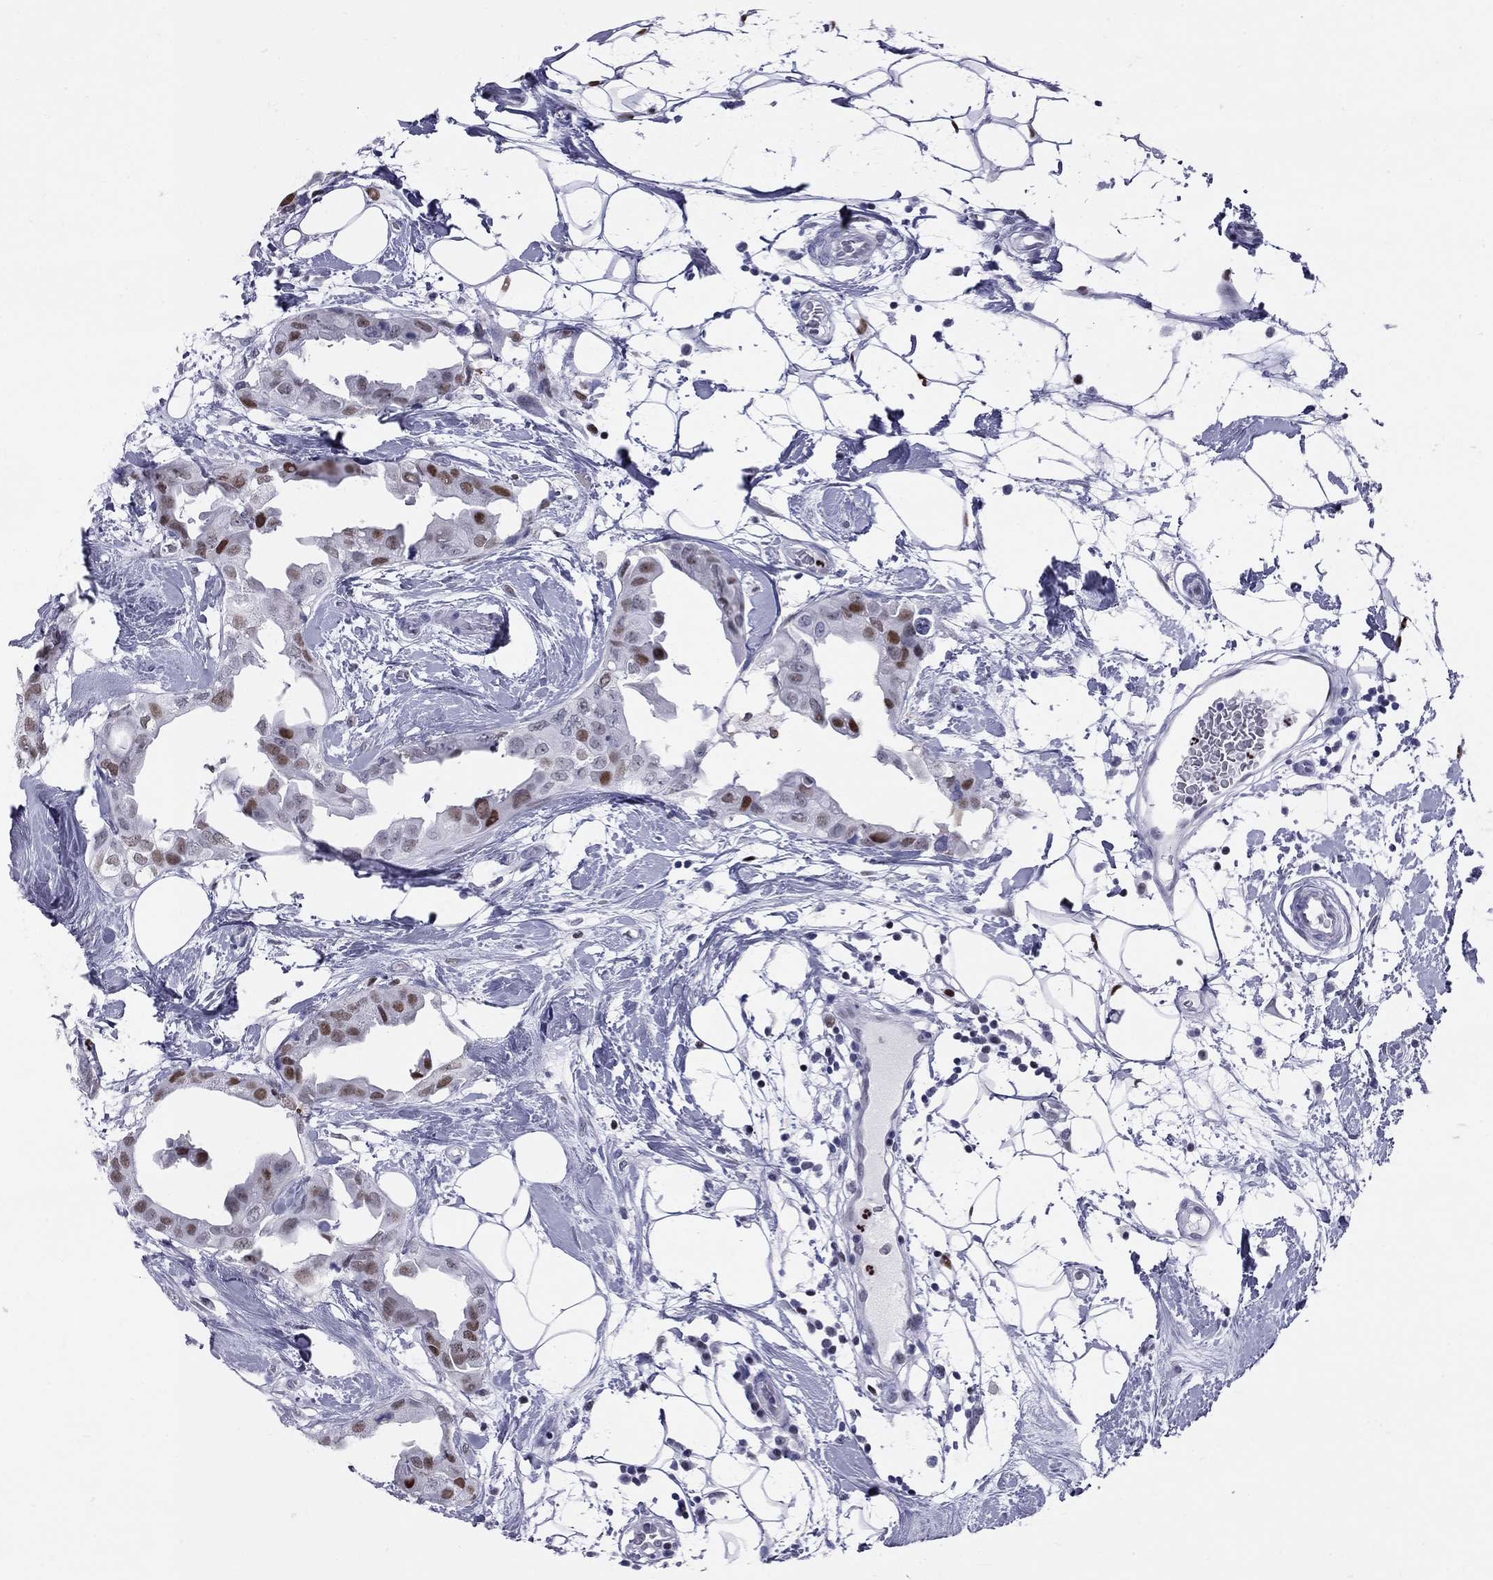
{"staining": {"intensity": "strong", "quantity": "25%-75%", "location": "nuclear"}, "tissue": "breast cancer", "cell_type": "Tumor cells", "image_type": "cancer", "snomed": [{"axis": "morphology", "description": "Normal tissue, NOS"}, {"axis": "morphology", "description": "Duct carcinoma"}, {"axis": "topography", "description": "Breast"}], "caption": "Immunohistochemical staining of breast cancer (infiltrating ductal carcinoma) exhibits high levels of strong nuclear protein expression in about 25%-75% of tumor cells.", "gene": "PCGF3", "patient": {"sex": "female", "age": 40}}